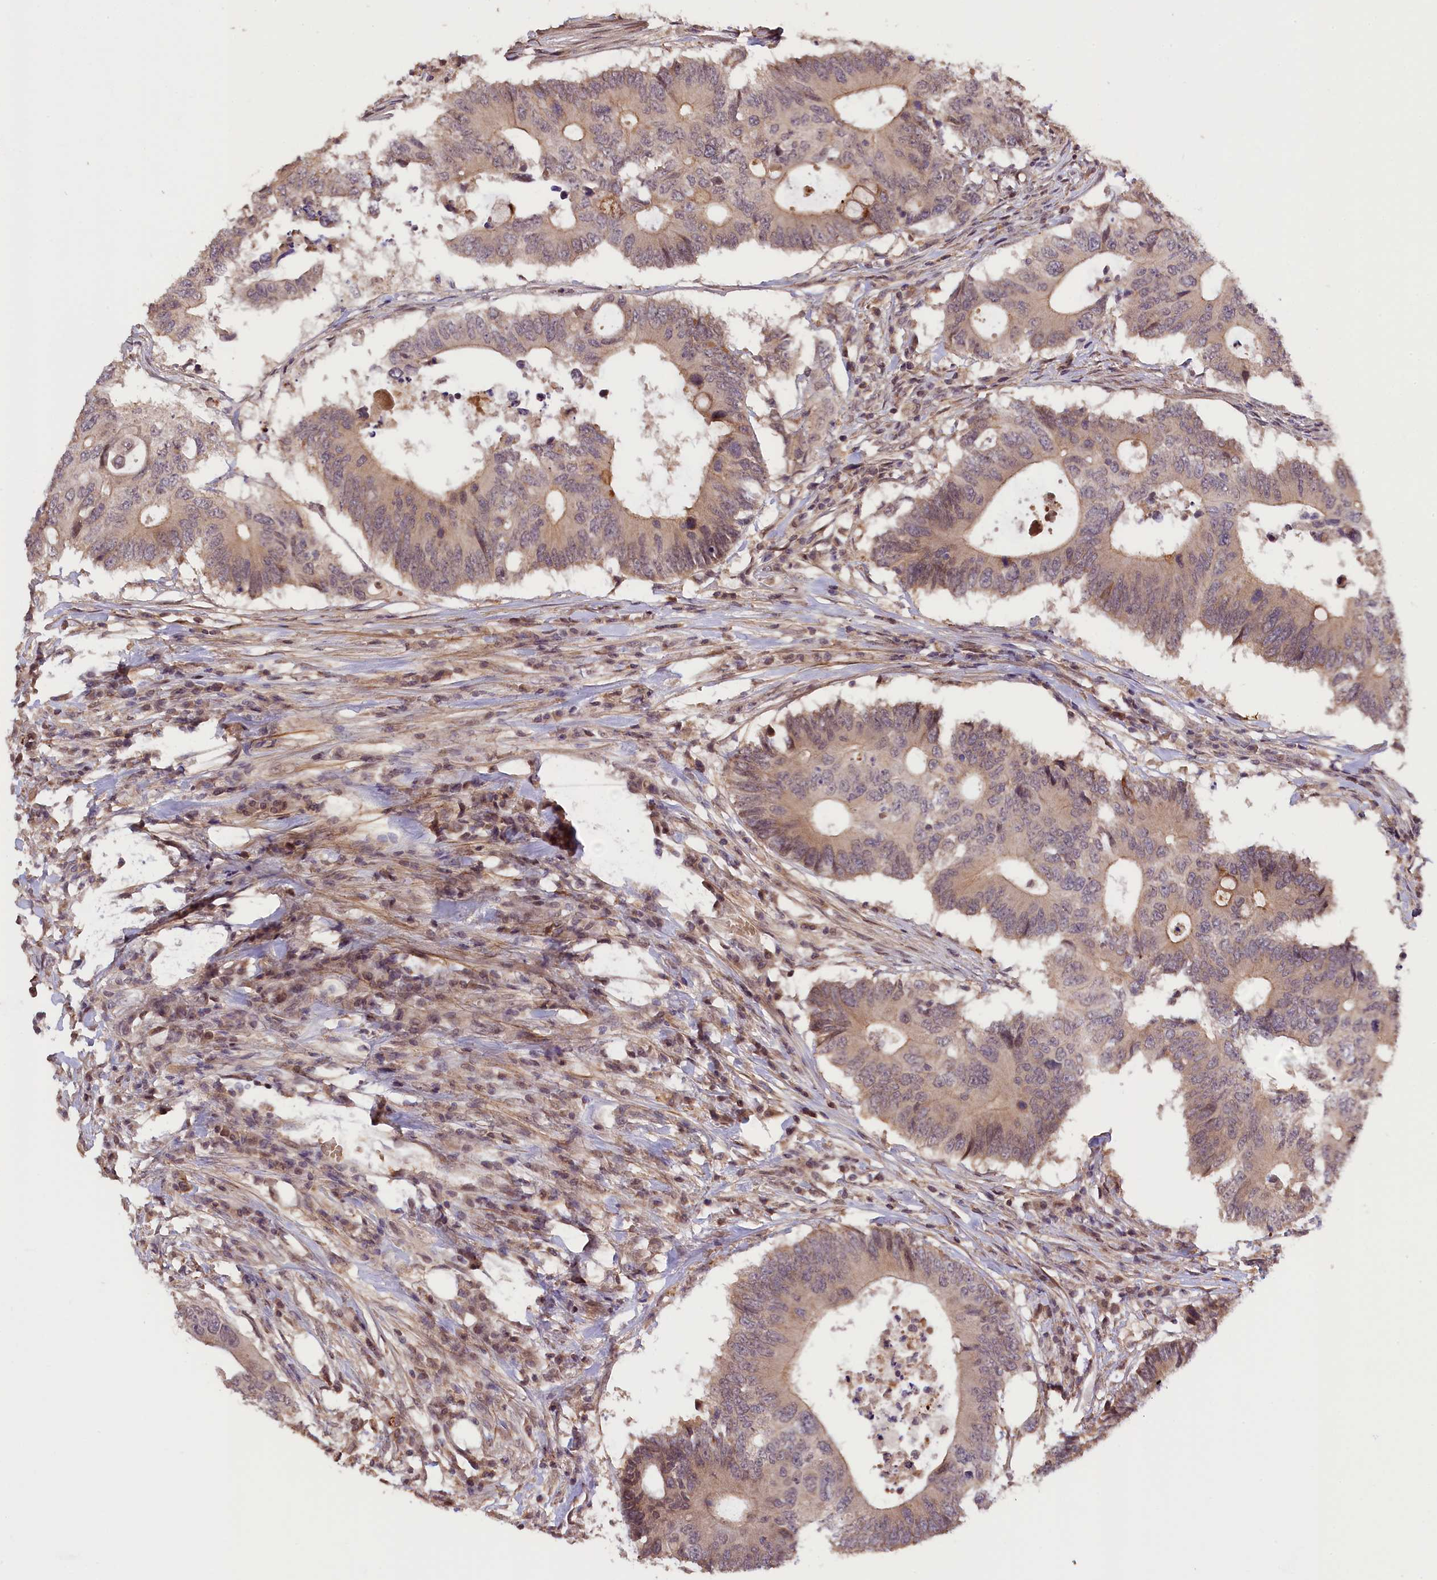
{"staining": {"intensity": "weak", "quantity": "25%-75%", "location": "cytoplasmic/membranous"}, "tissue": "colorectal cancer", "cell_type": "Tumor cells", "image_type": "cancer", "snomed": [{"axis": "morphology", "description": "Adenocarcinoma, NOS"}, {"axis": "topography", "description": "Colon"}], "caption": "Colorectal adenocarcinoma was stained to show a protein in brown. There is low levels of weak cytoplasmic/membranous expression in about 25%-75% of tumor cells. The staining is performed using DAB (3,3'-diaminobenzidine) brown chromogen to label protein expression. The nuclei are counter-stained blue using hematoxylin.", "gene": "ZNF480", "patient": {"sex": "male", "age": 71}}